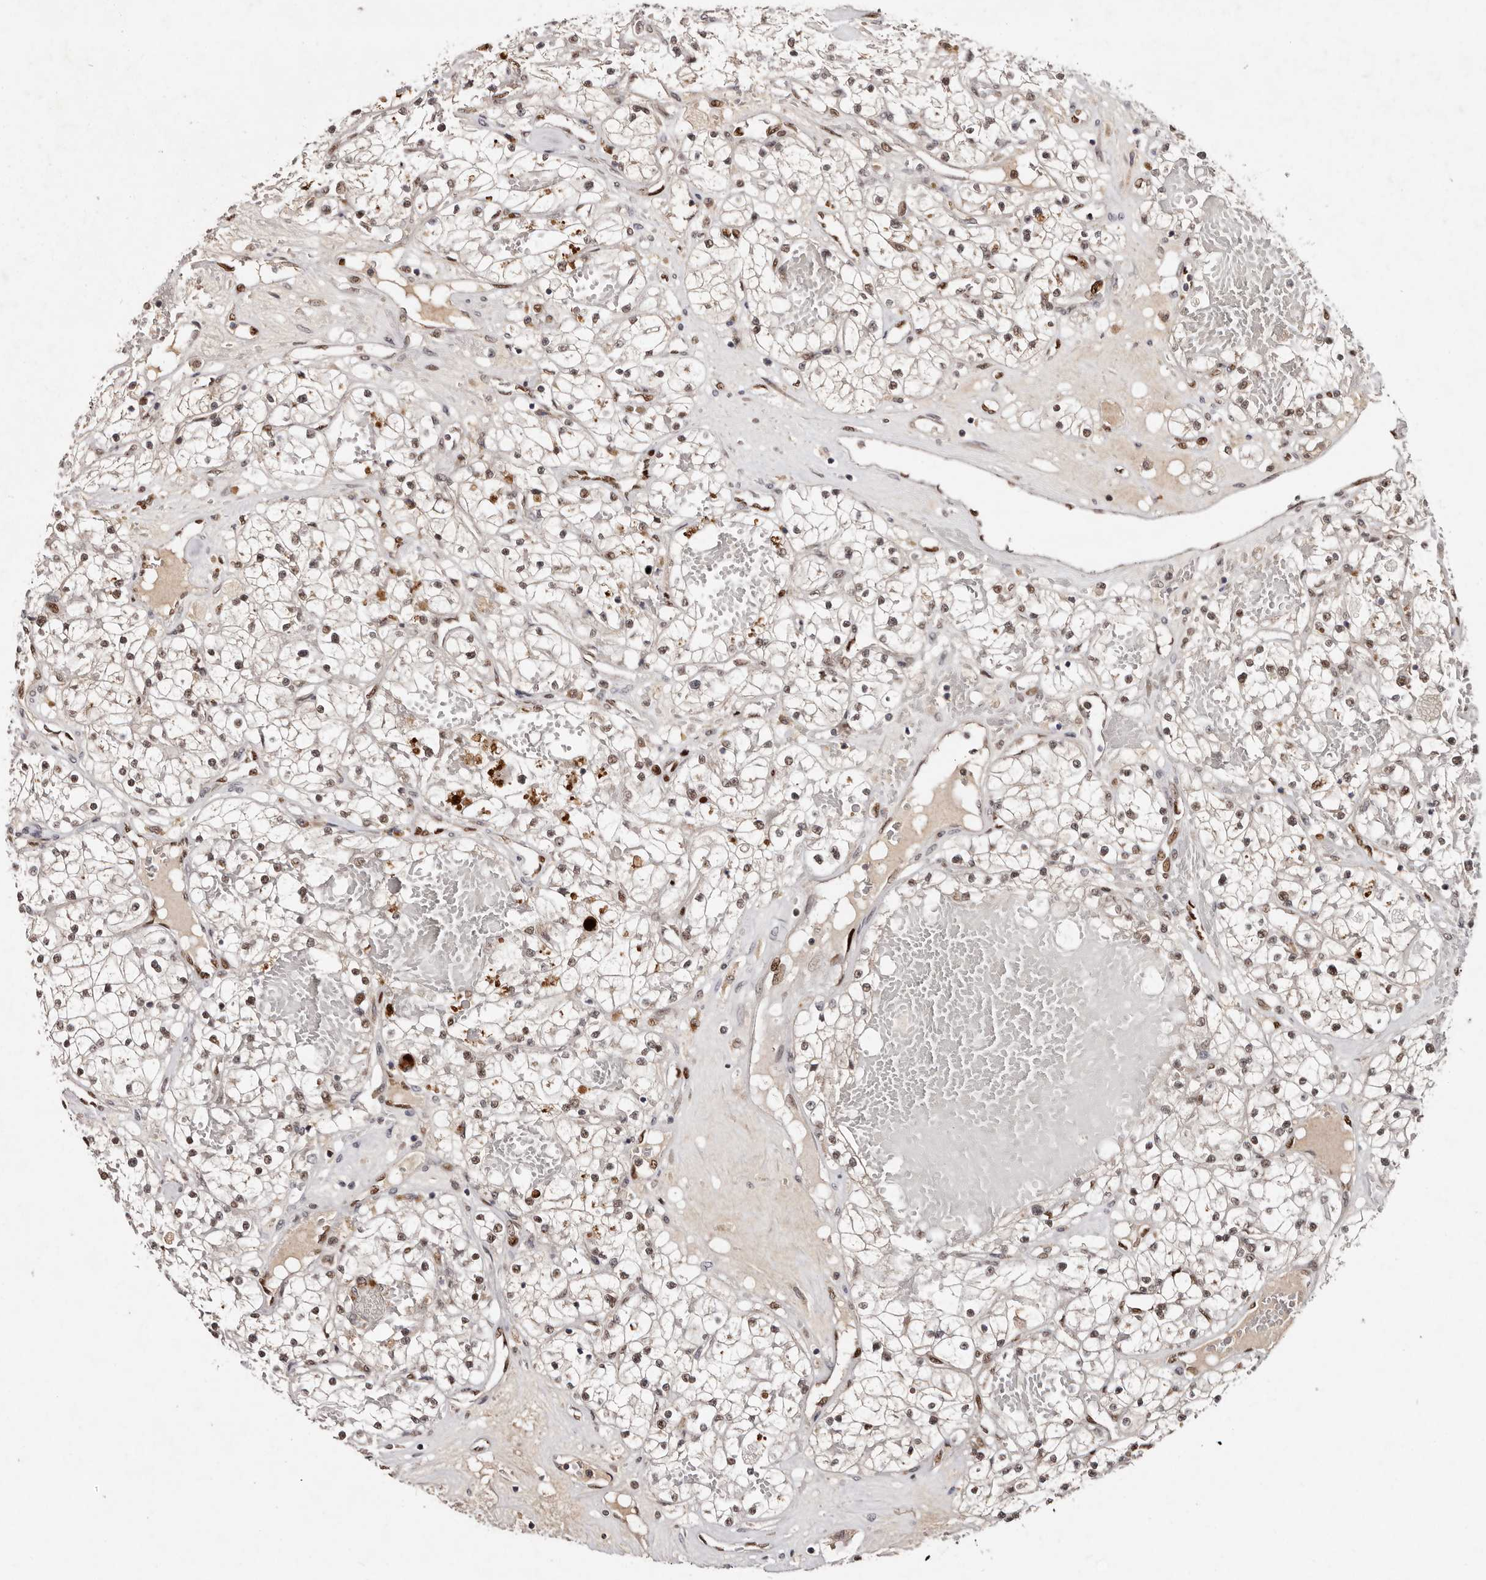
{"staining": {"intensity": "moderate", "quantity": ">75%", "location": "nuclear"}, "tissue": "renal cancer", "cell_type": "Tumor cells", "image_type": "cancer", "snomed": [{"axis": "morphology", "description": "Normal tissue, NOS"}, {"axis": "morphology", "description": "Adenocarcinoma, NOS"}, {"axis": "topography", "description": "Kidney"}], "caption": "Tumor cells display medium levels of moderate nuclear expression in approximately >75% of cells in human renal adenocarcinoma.", "gene": "KLF7", "patient": {"sex": "male", "age": 68}}